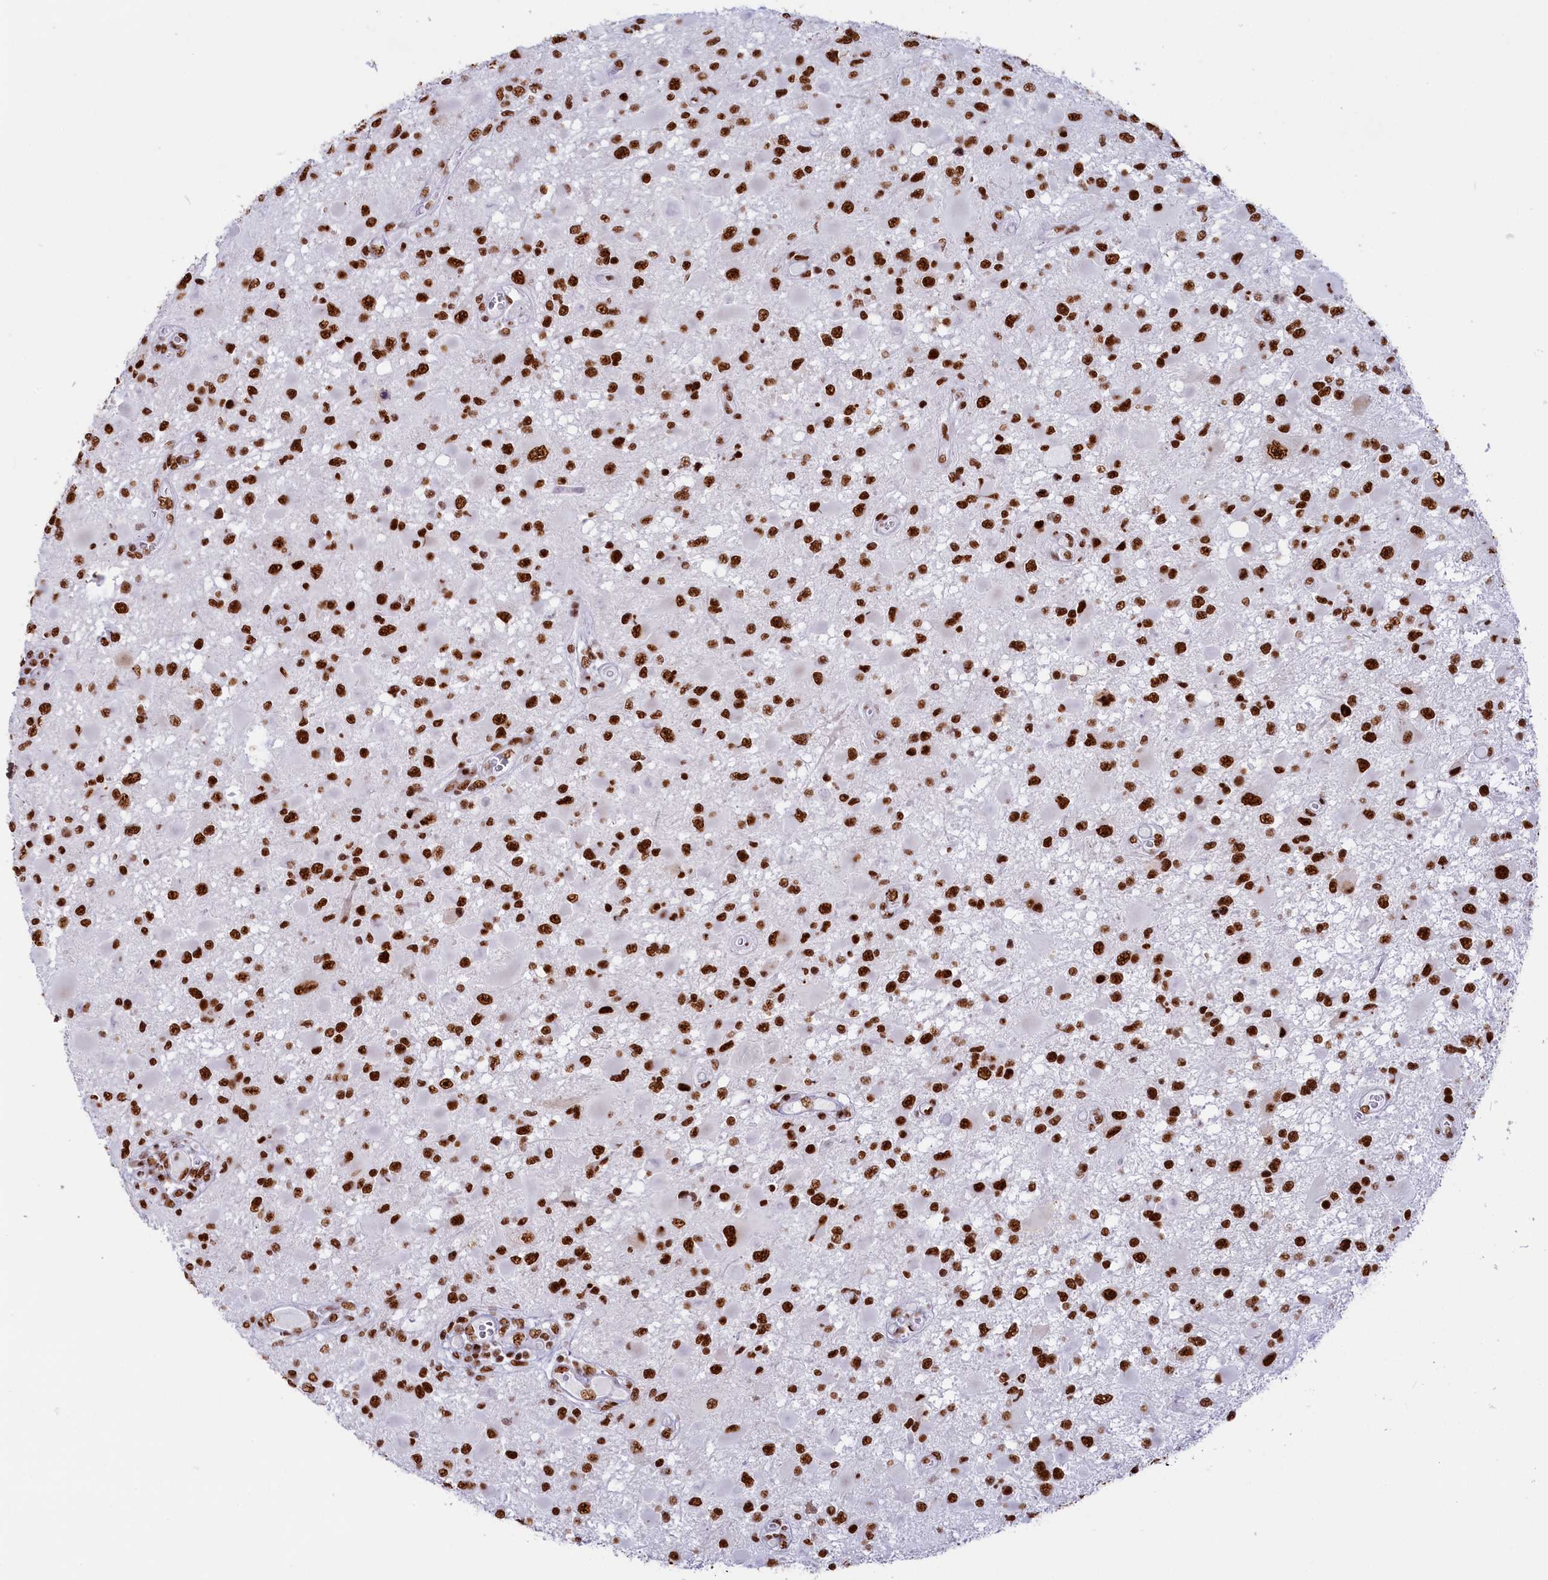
{"staining": {"intensity": "strong", "quantity": ">75%", "location": "nuclear"}, "tissue": "glioma", "cell_type": "Tumor cells", "image_type": "cancer", "snomed": [{"axis": "morphology", "description": "Glioma, malignant, High grade"}, {"axis": "topography", "description": "Brain"}], "caption": "A photomicrograph showing strong nuclear expression in approximately >75% of tumor cells in malignant high-grade glioma, as visualized by brown immunohistochemical staining.", "gene": "SNRNP70", "patient": {"sex": "male", "age": 53}}